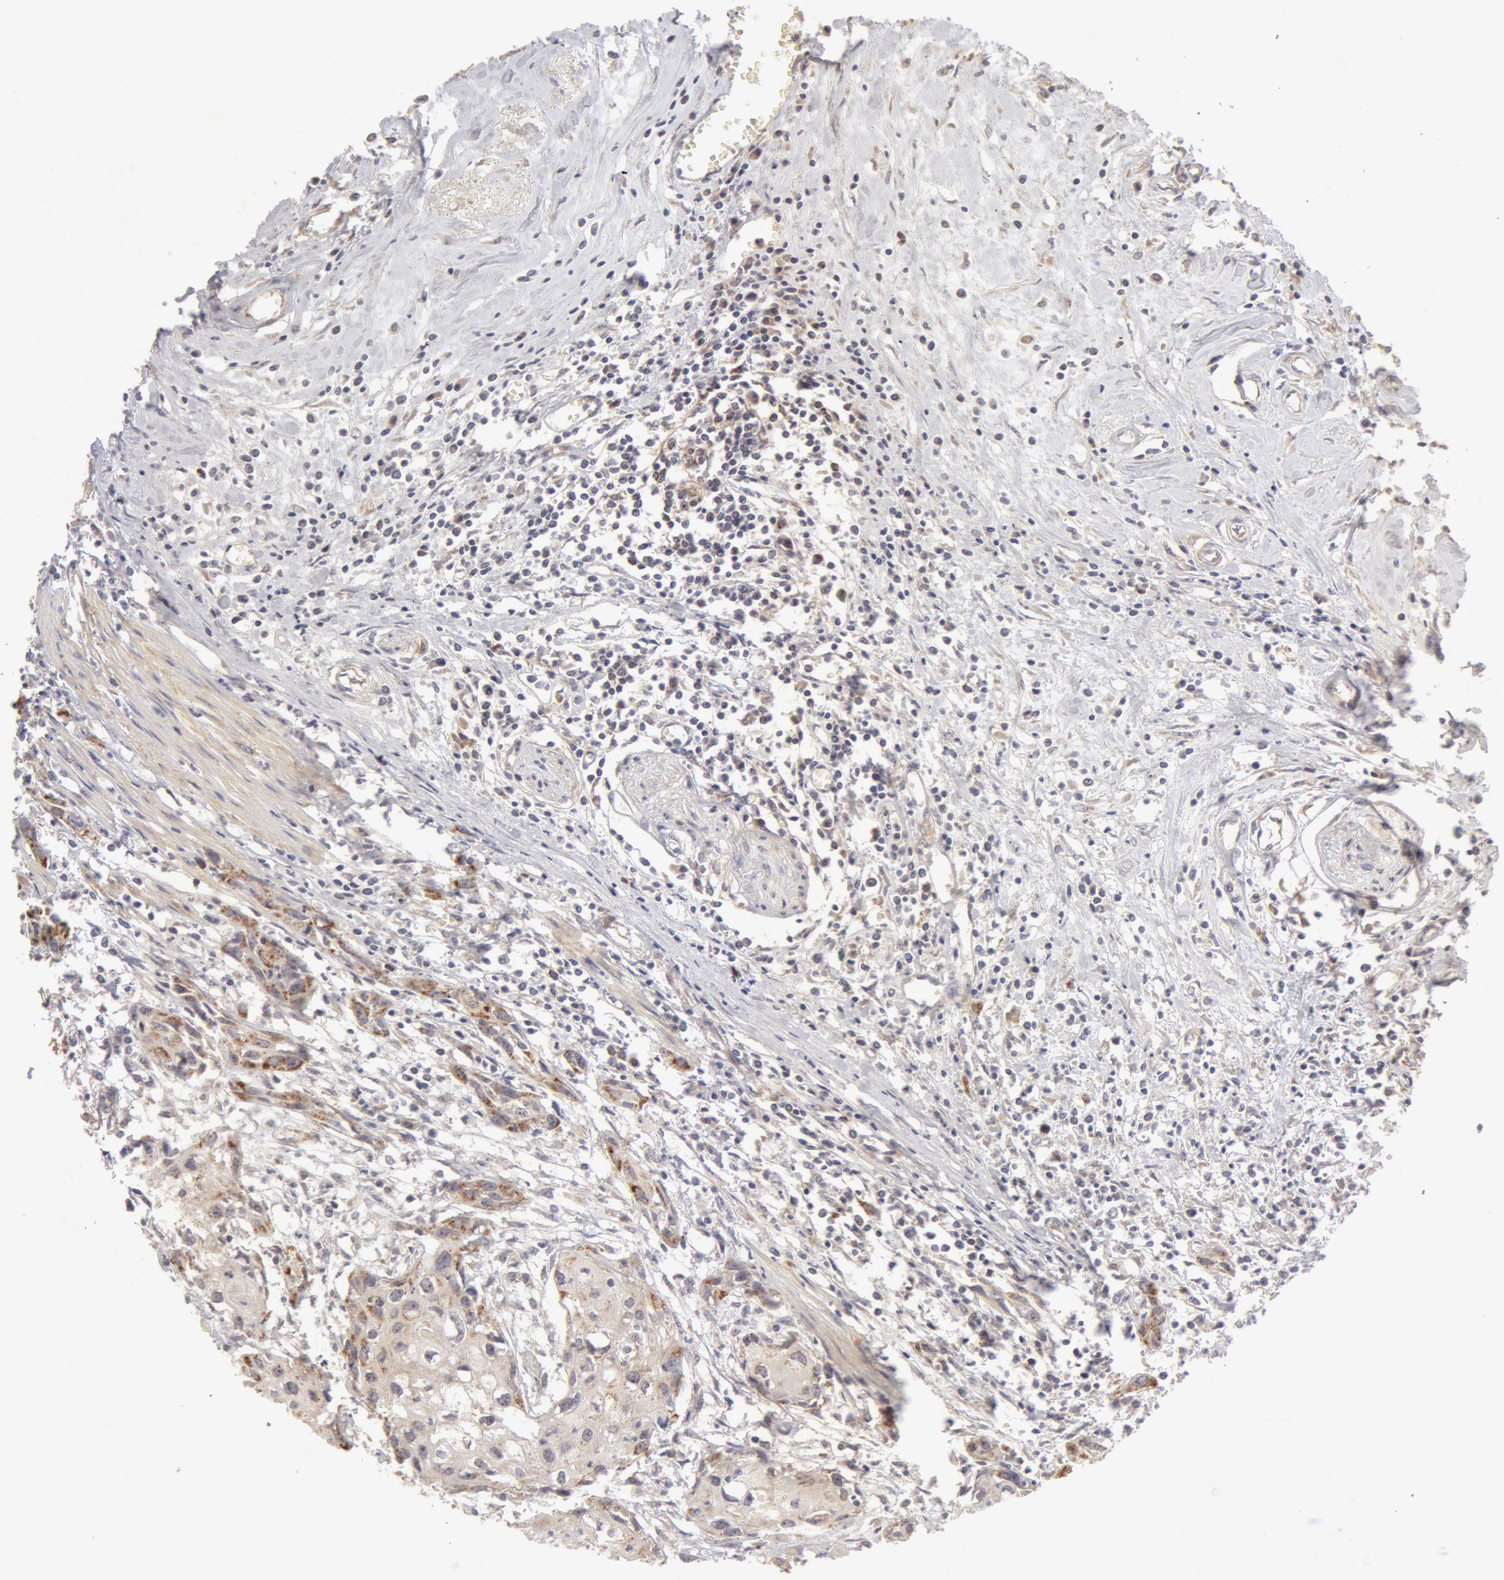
{"staining": {"intensity": "weak", "quantity": "<25%", "location": "cytoplasmic/membranous"}, "tissue": "urothelial cancer", "cell_type": "Tumor cells", "image_type": "cancer", "snomed": [{"axis": "morphology", "description": "Urothelial carcinoma, High grade"}, {"axis": "topography", "description": "Urinary bladder"}], "caption": "Immunohistochemistry (IHC) photomicrograph of neoplastic tissue: human urothelial cancer stained with DAB (3,3'-diaminobenzidine) displays no significant protein staining in tumor cells.", "gene": "ADPRH", "patient": {"sex": "male", "age": 54}}